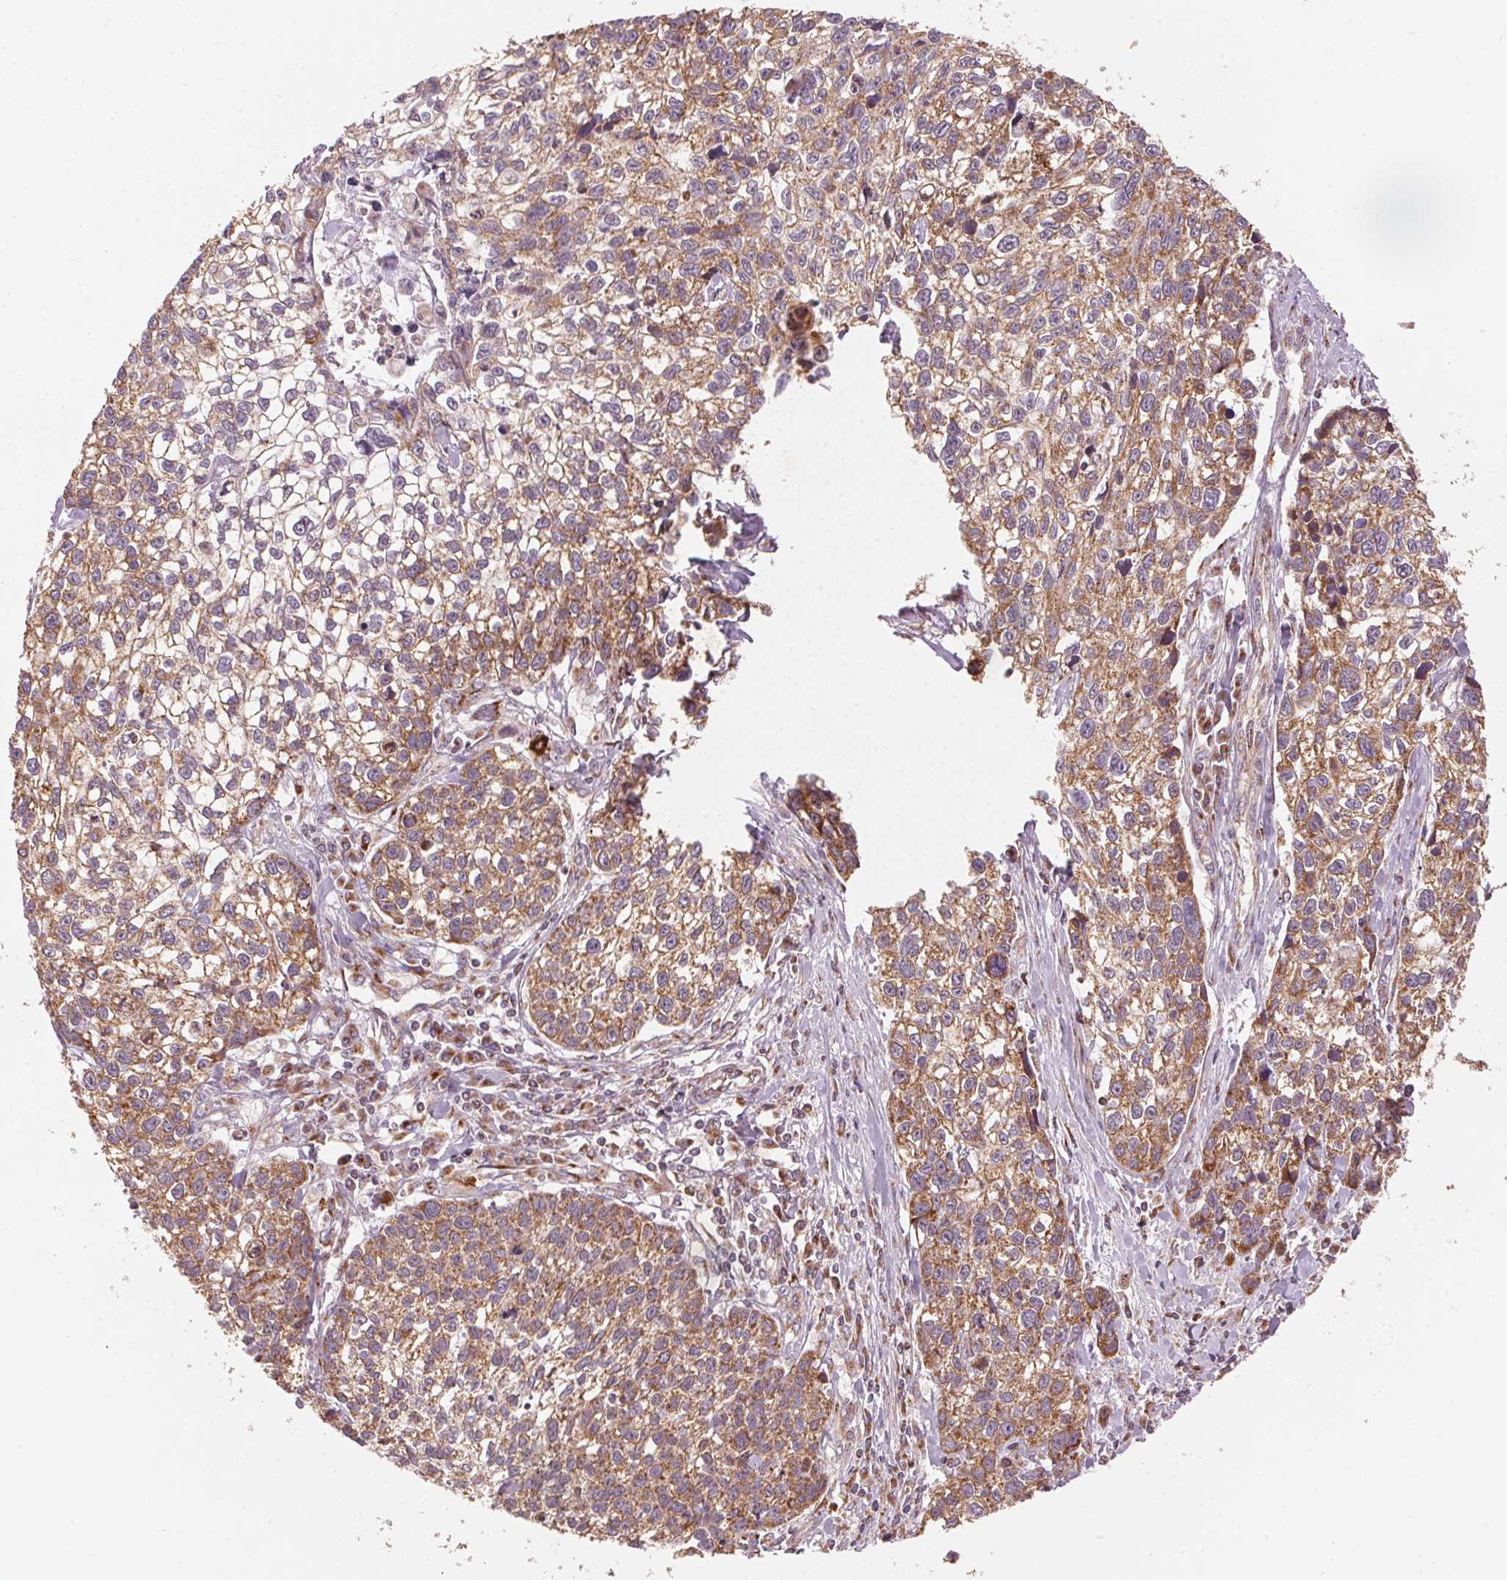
{"staining": {"intensity": "moderate", "quantity": ">75%", "location": "cytoplasmic/membranous"}, "tissue": "lung cancer", "cell_type": "Tumor cells", "image_type": "cancer", "snomed": [{"axis": "morphology", "description": "Squamous cell carcinoma, NOS"}, {"axis": "topography", "description": "Lung"}], "caption": "Squamous cell carcinoma (lung) stained for a protein (brown) shows moderate cytoplasmic/membranous positive expression in about >75% of tumor cells.", "gene": "TOMM70", "patient": {"sex": "male", "age": 74}}